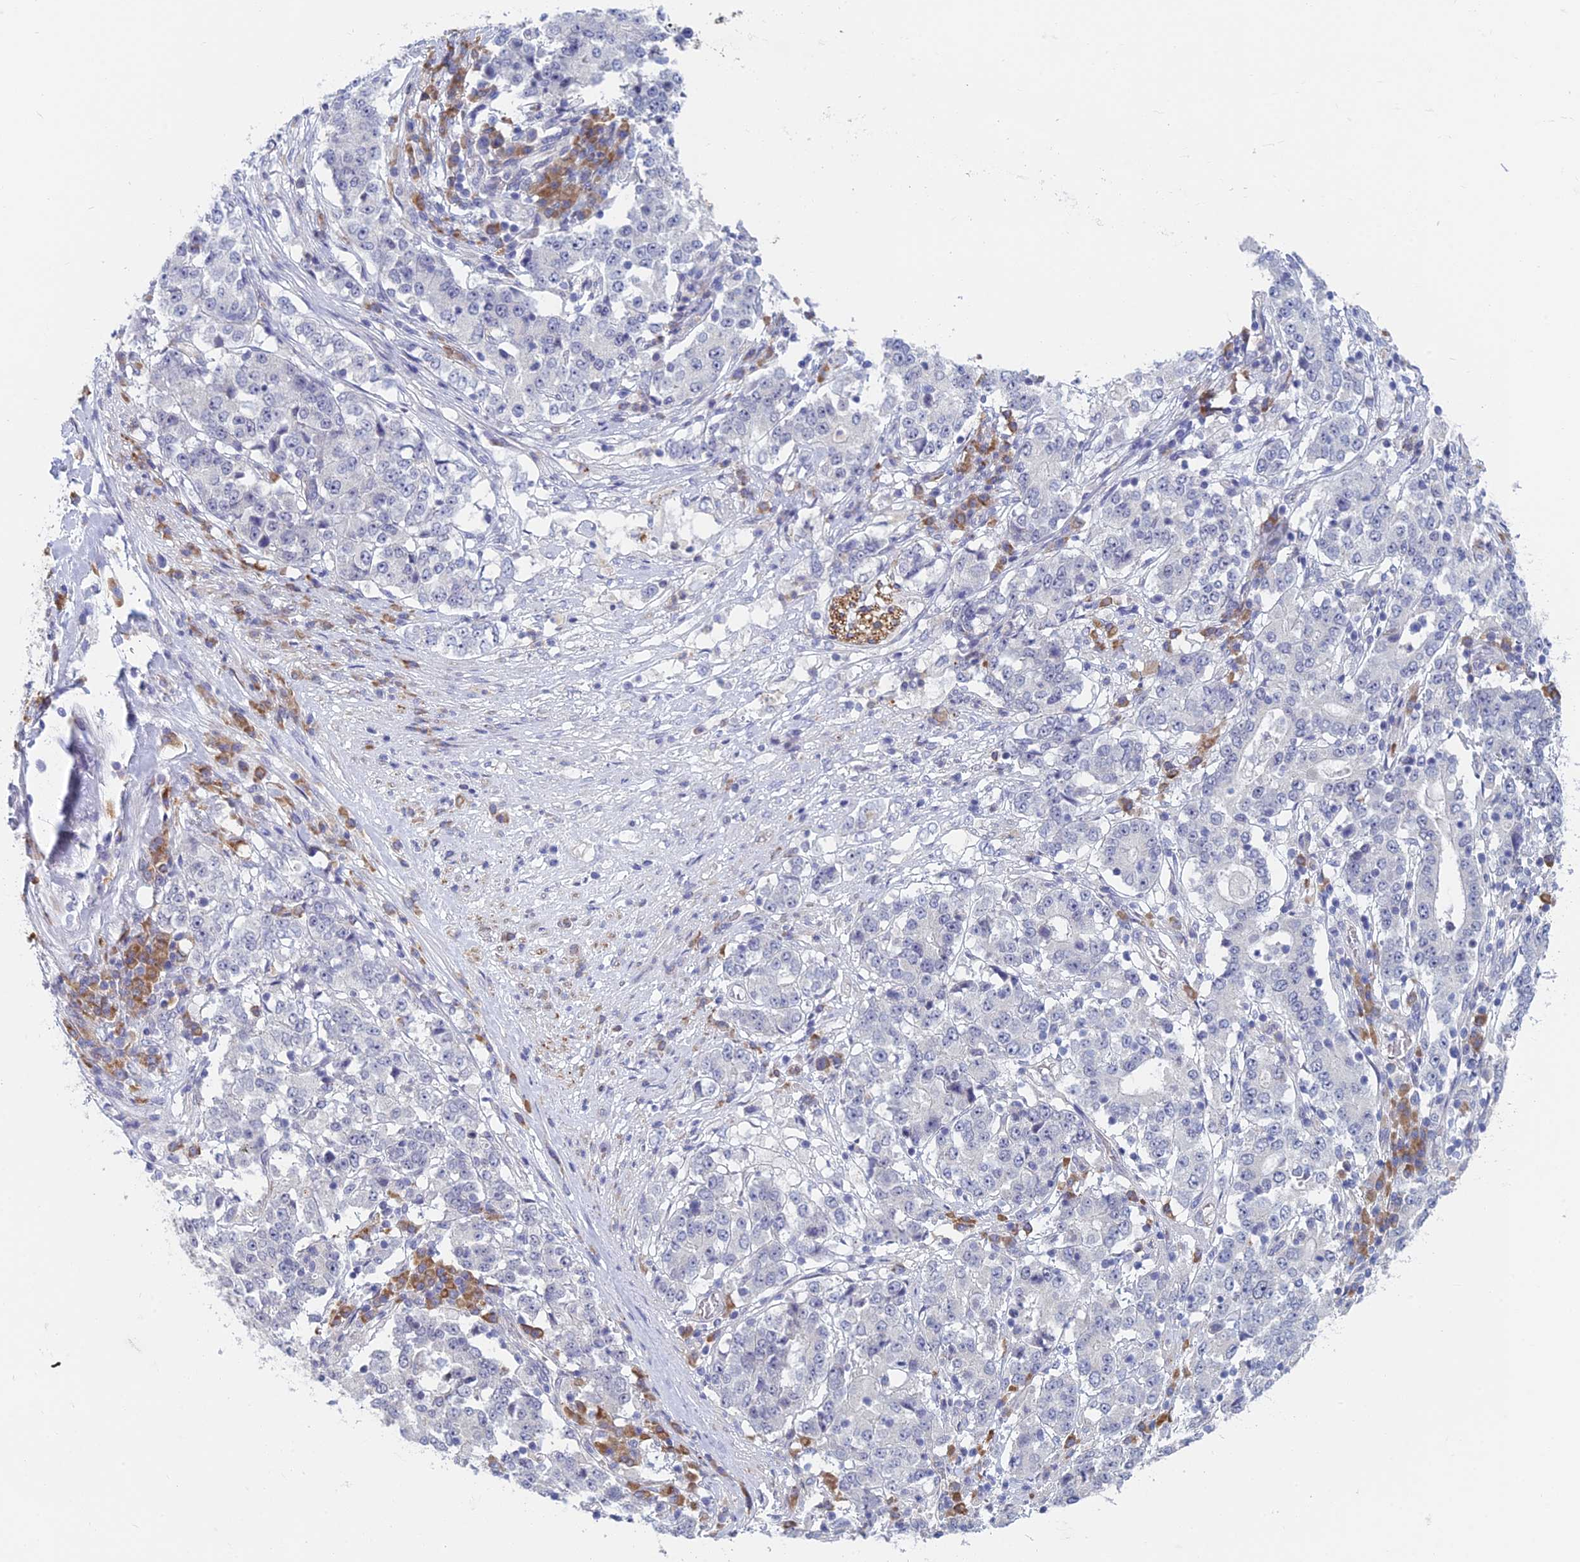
{"staining": {"intensity": "negative", "quantity": "none", "location": "none"}, "tissue": "stomach cancer", "cell_type": "Tumor cells", "image_type": "cancer", "snomed": [{"axis": "morphology", "description": "Adenocarcinoma, NOS"}, {"axis": "topography", "description": "Stomach"}], "caption": "The immunohistochemistry image has no significant expression in tumor cells of stomach adenocarcinoma tissue.", "gene": "PPP1R26", "patient": {"sex": "male", "age": 59}}